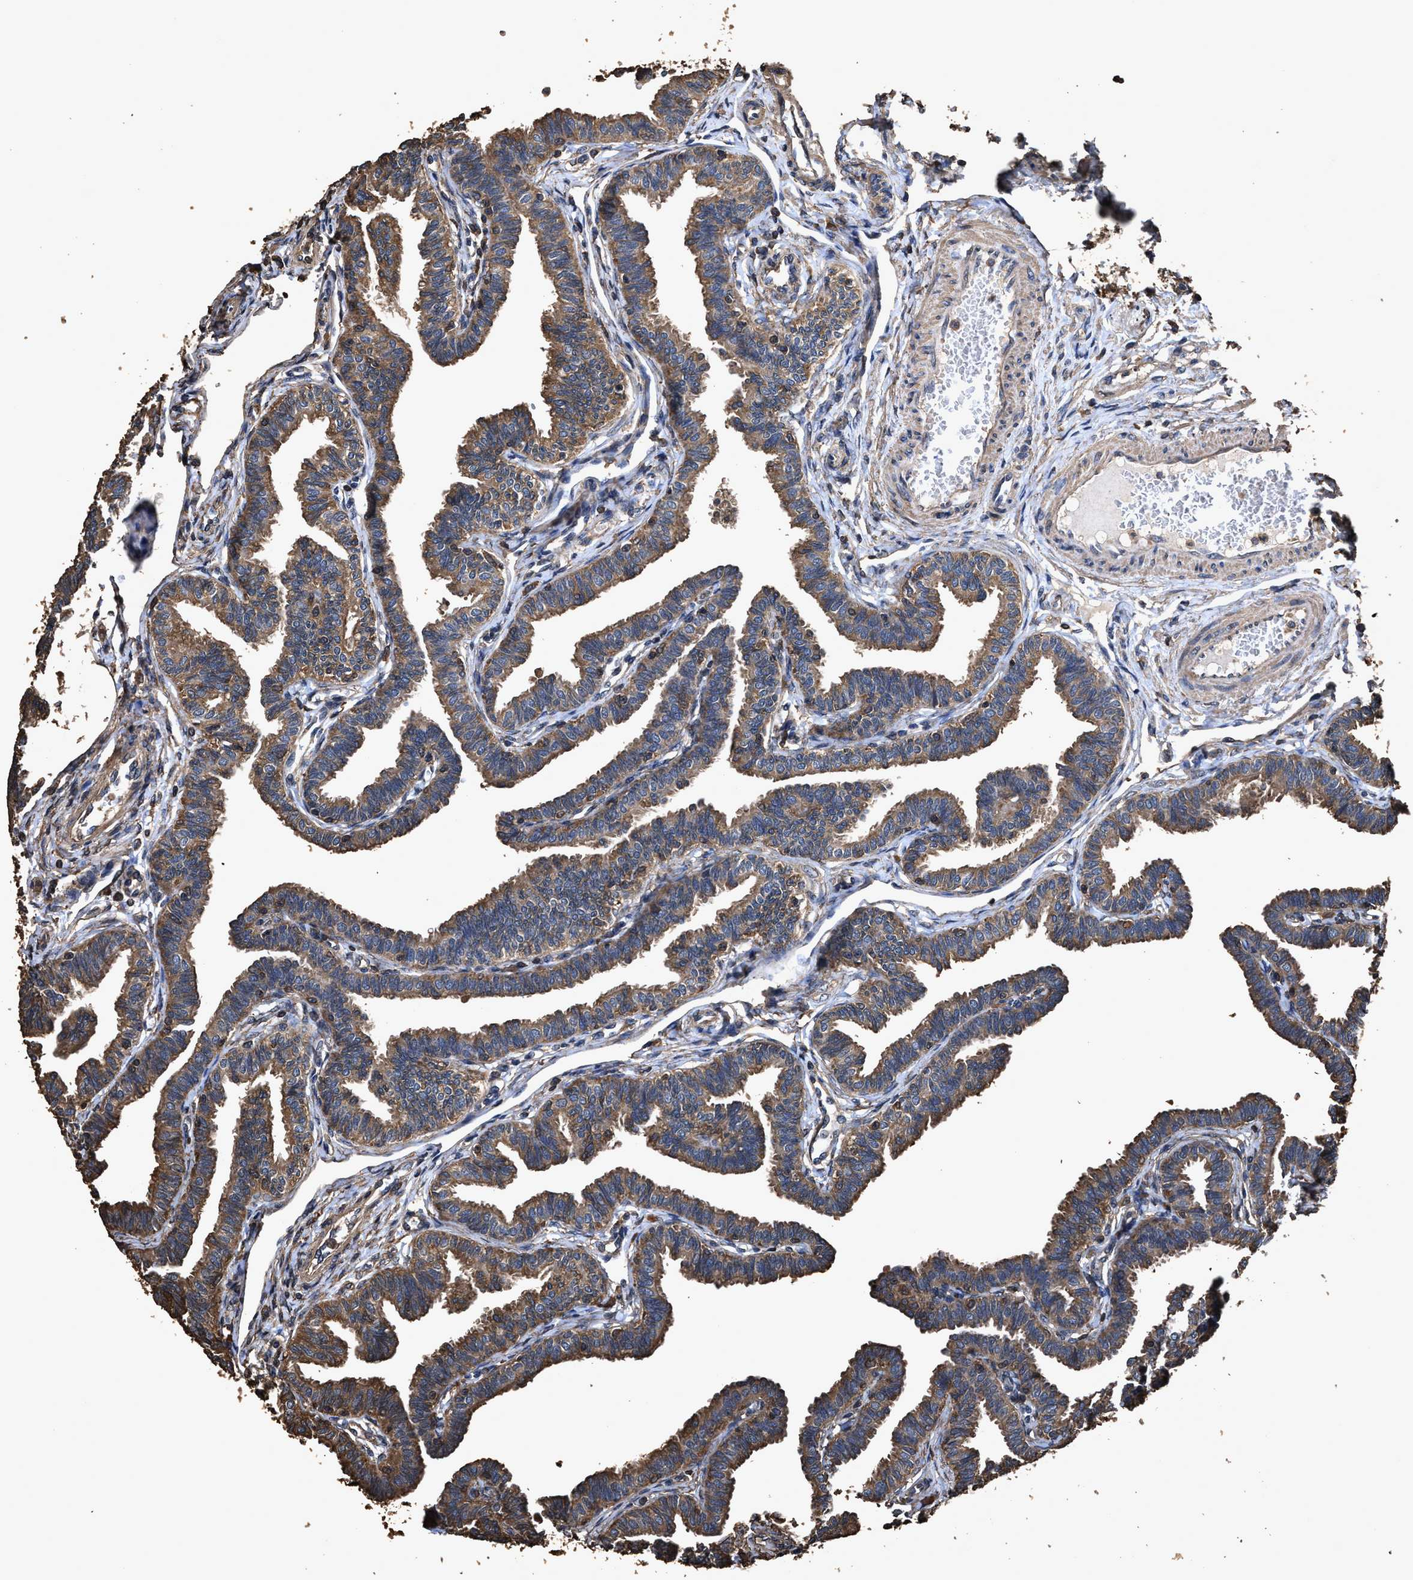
{"staining": {"intensity": "moderate", "quantity": ">75%", "location": "cytoplasmic/membranous"}, "tissue": "fallopian tube", "cell_type": "Glandular cells", "image_type": "normal", "snomed": [{"axis": "morphology", "description": "Normal tissue, NOS"}, {"axis": "topography", "description": "Fallopian tube"}, {"axis": "topography", "description": "Ovary"}], "caption": "This is a micrograph of immunohistochemistry (IHC) staining of normal fallopian tube, which shows moderate expression in the cytoplasmic/membranous of glandular cells.", "gene": "ZMYND19", "patient": {"sex": "female", "age": 23}}